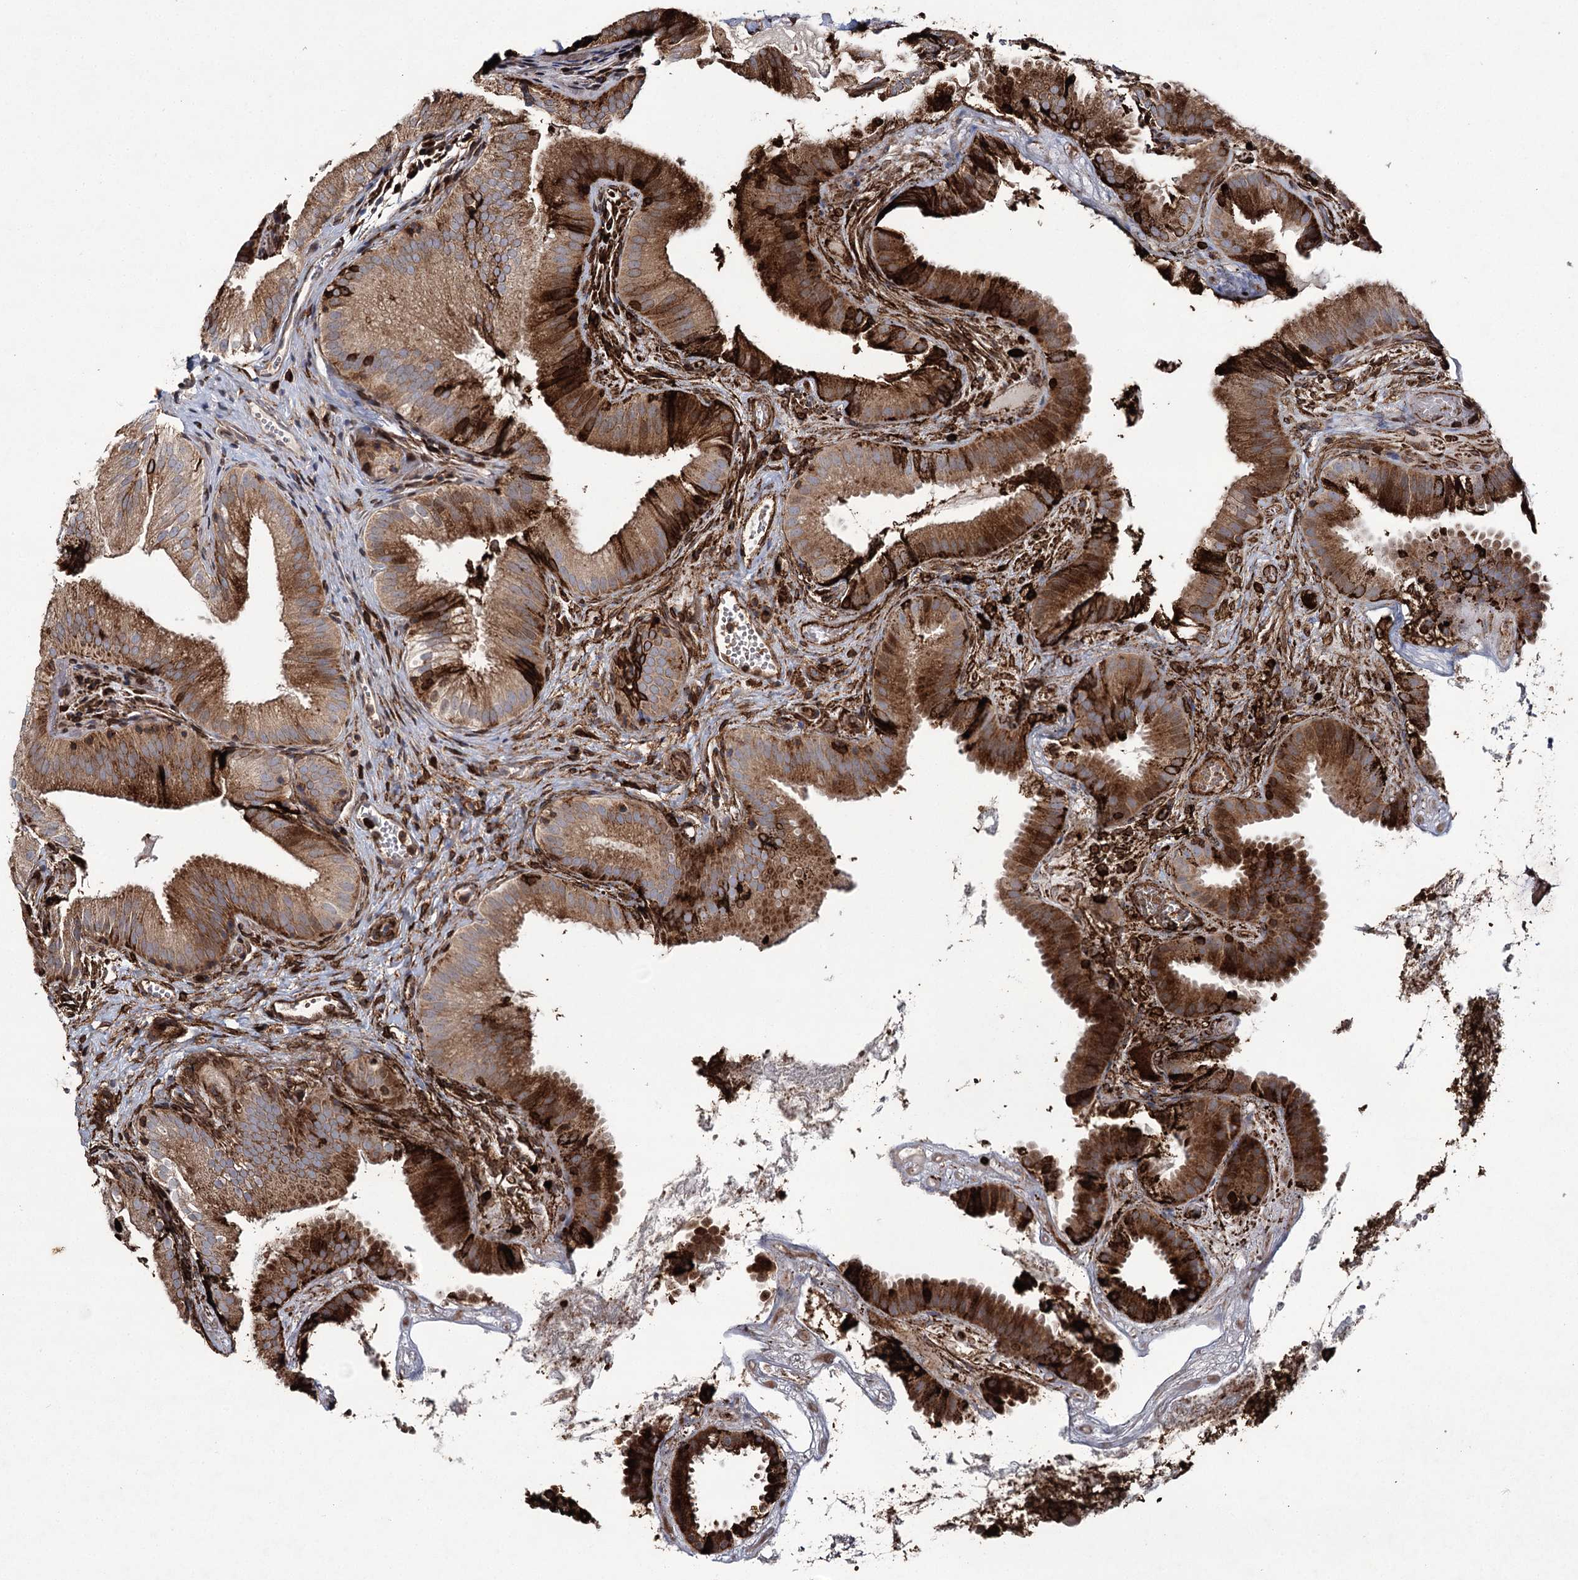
{"staining": {"intensity": "strong", "quantity": ">75%", "location": "cytoplasmic/membranous"}, "tissue": "gallbladder", "cell_type": "Glandular cells", "image_type": "normal", "snomed": [{"axis": "morphology", "description": "Normal tissue, NOS"}, {"axis": "topography", "description": "Gallbladder"}], "caption": "Strong cytoplasmic/membranous positivity for a protein is seen in approximately >75% of glandular cells of unremarkable gallbladder using immunohistochemistry.", "gene": "DCUN1D4", "patient": {"sex": "female", "age": 30}}